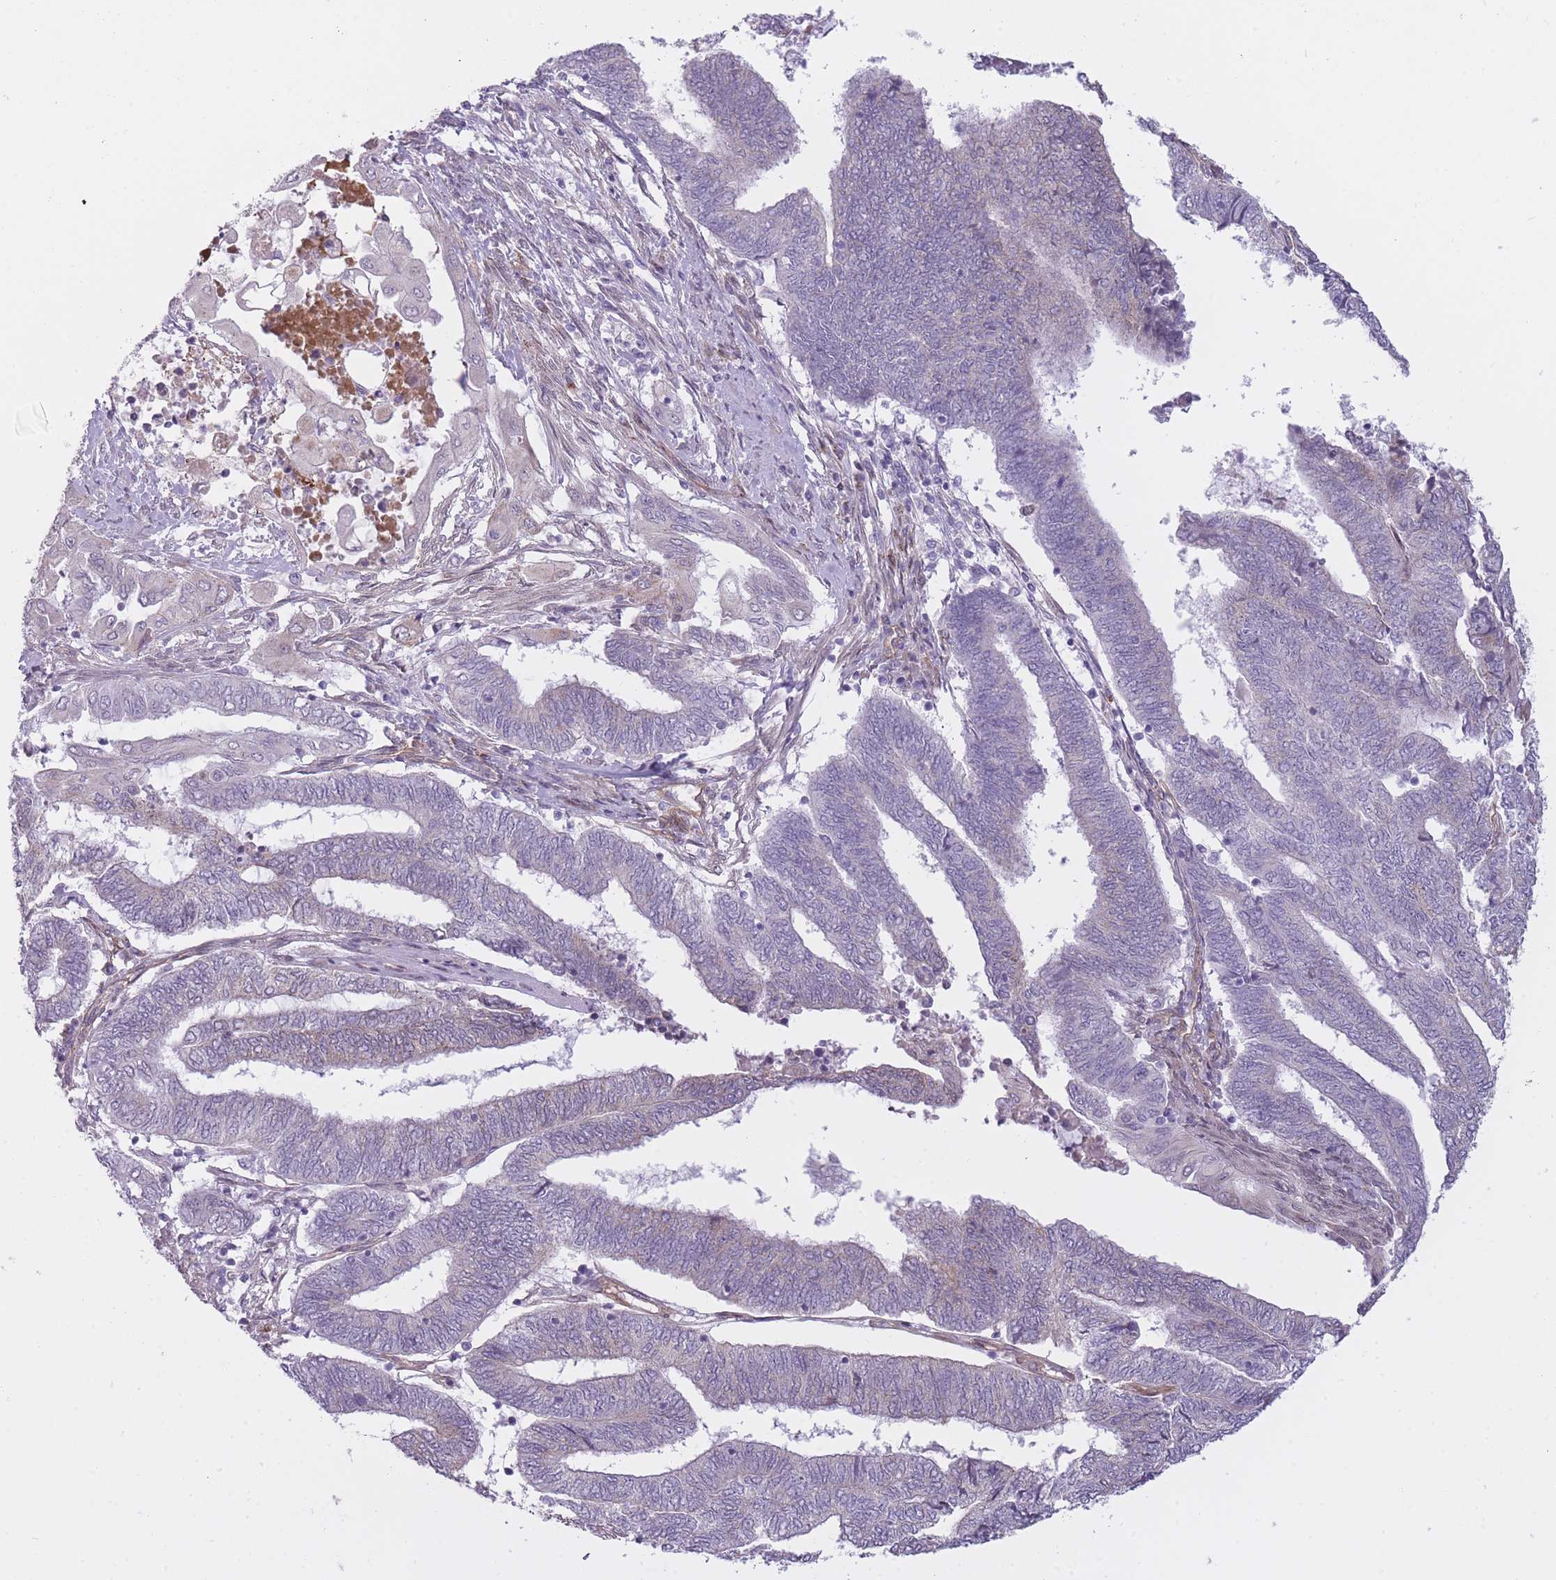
{"staining": {"intensity": "negative", "quantity": "none", "location": "none"}, "tissue": "endometrial cancer", "cell_type": "Tumor cells", "image_type": "cancer", "snomed": [{"axis": "morphology", "description": "Adenocarcinoma, NOS"}, {"axis": "topography", "description": "Uterus"}, {"axis": "topography", "description": "Endometrium"}], "caption": "IHC of human adenocarcinoma (endometrial) exhibits no expression in tumor cells.", "gene": "PGRMC2", "patient": {"sex": "female", "age": 70}}